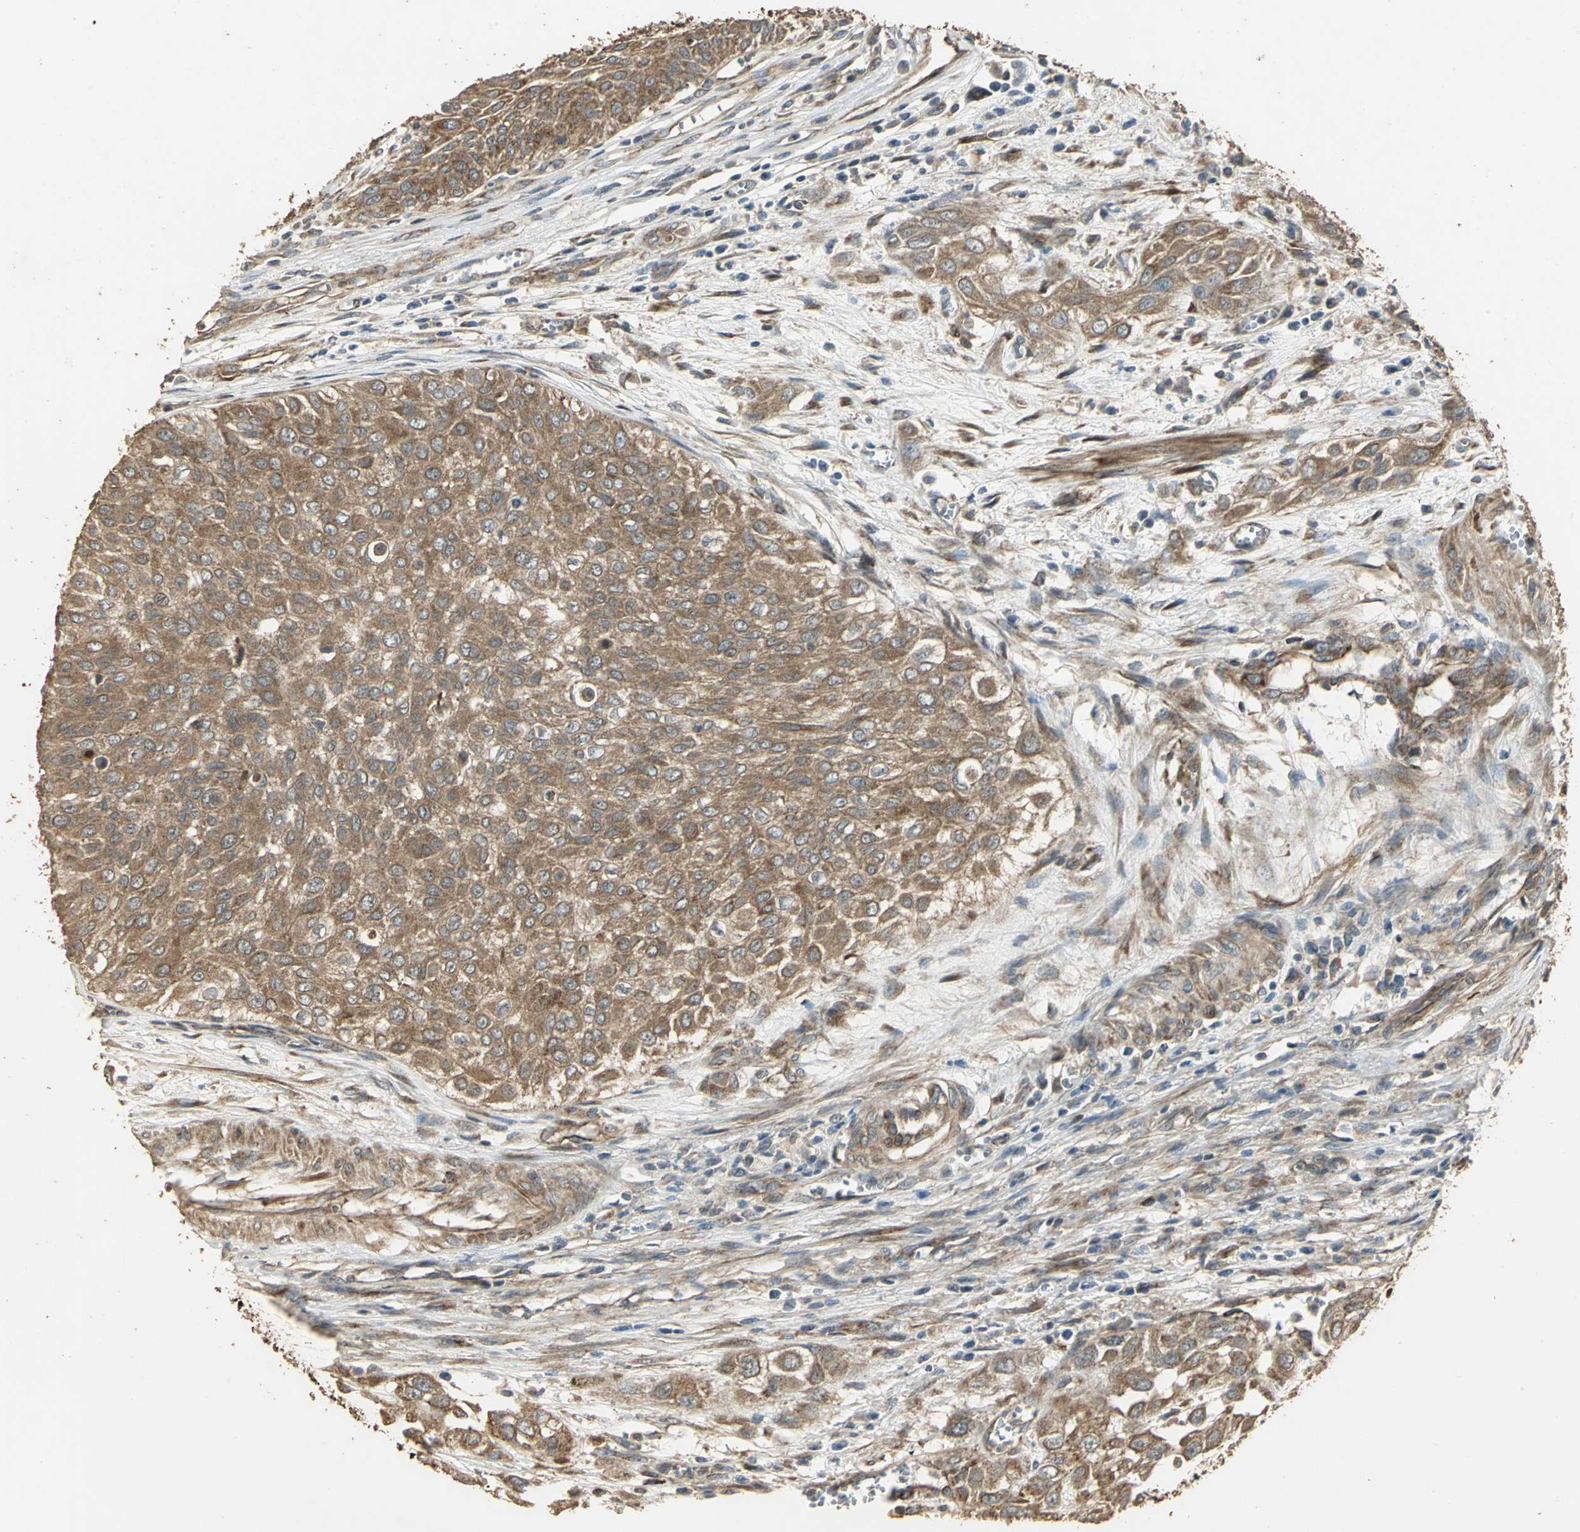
{"staining": {"intensity": "strong", "quantity": ">75%", "location": "cytoplasmic/membranous"}, "tissue": "urothelial cancer", "cell_type": "Tumor cells", "image_type": "cancer", "snomed": [{"axis": "morphology", "description": "Urothelial carcinoma, High grade"}, {"axis": "topography", "description": "Urinary bladder"}], "caption": "IHC image of neoplastic tissue: high-grade urothelial carcinoma stained using immunohistochemistry (IHC) displays high levels of strong protein expression localized specifically in the cytoplasmic/membranous of tumor cells, appearing as a cytoplasmic/membranous brown color.", "gene": "KANK1", "patient": {"sex": "male", "age": 57}}